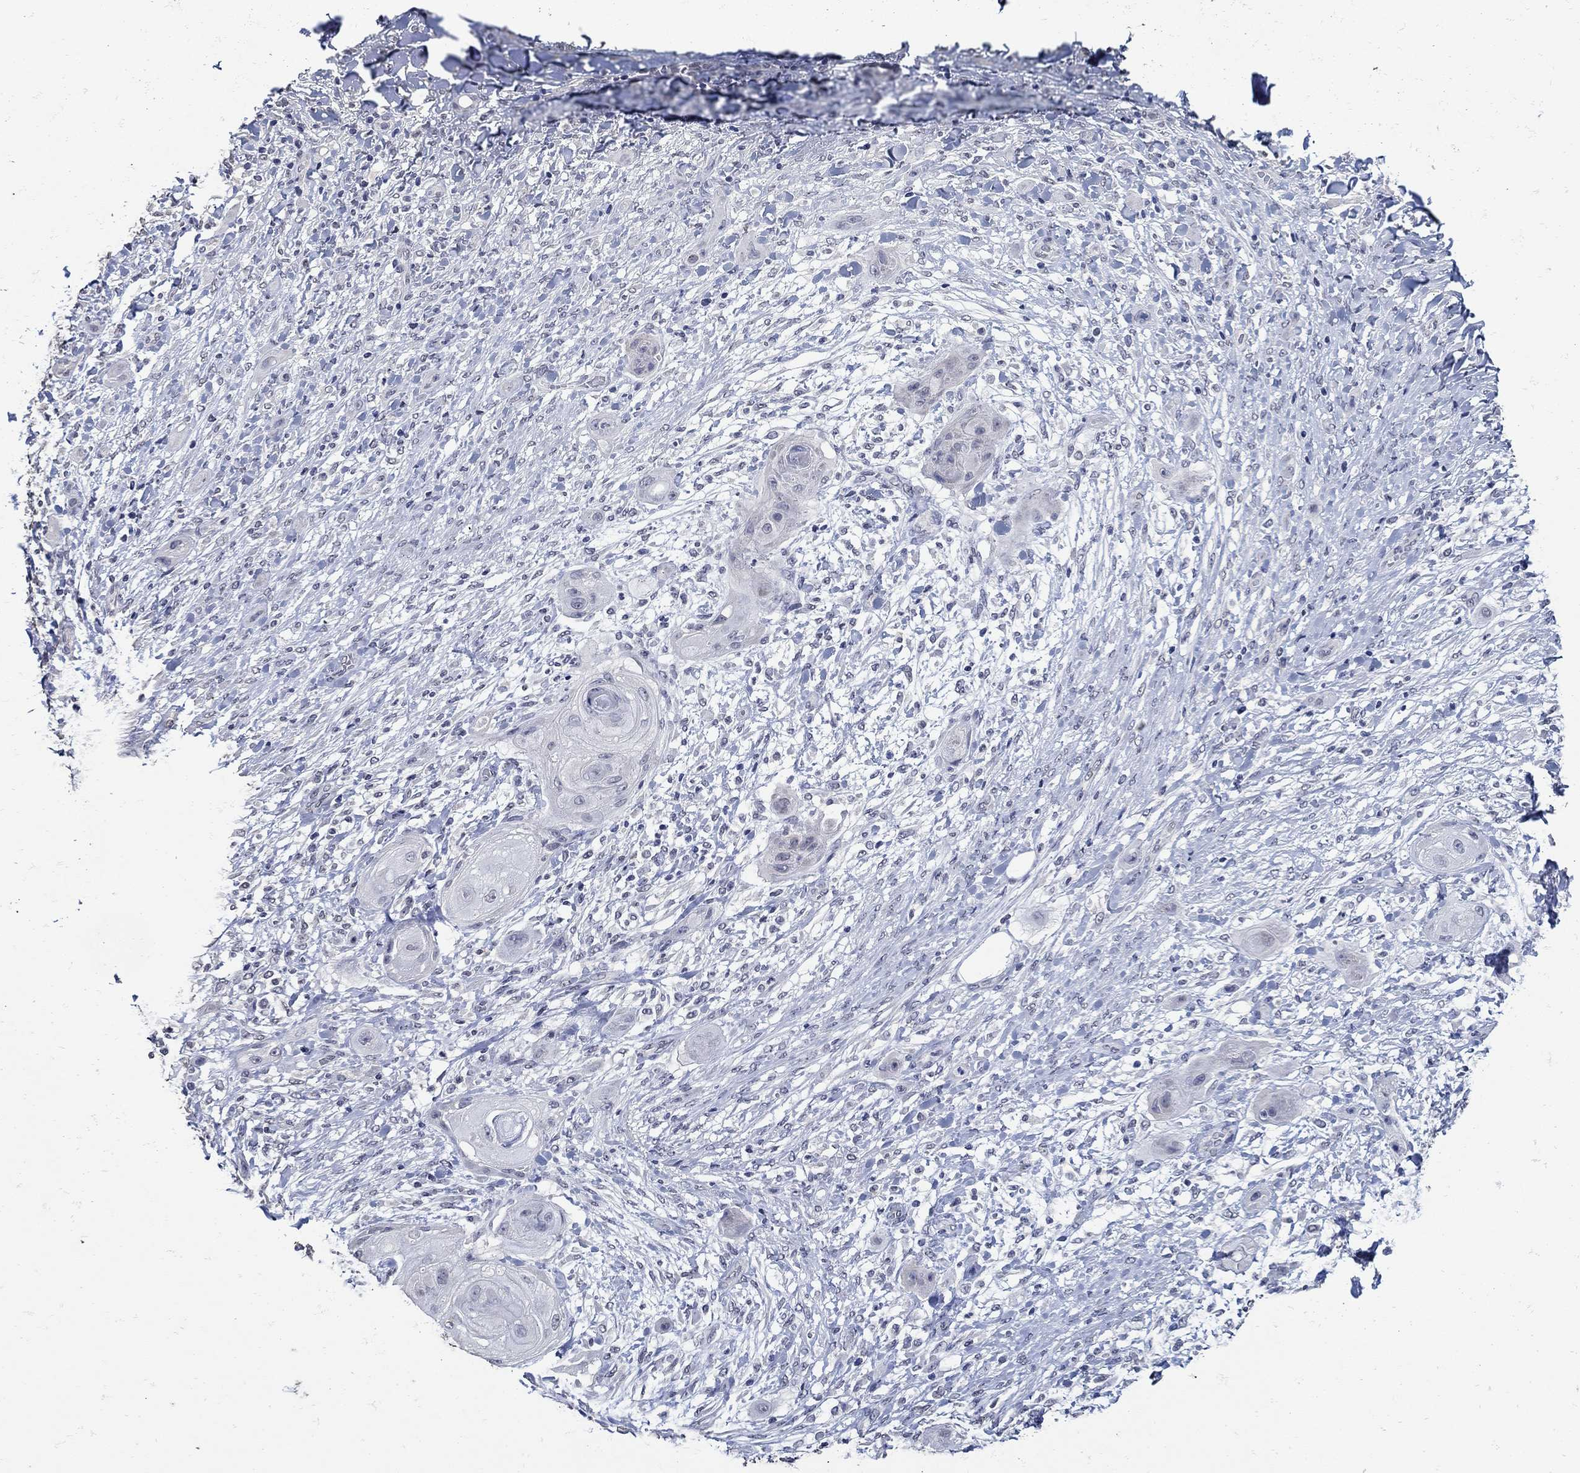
{"staining": {"intensity": "negative", "quantity": "none", "location": "none"}, "tissue": "skin cancer", "cell_type": "Tumor cells", "image_type": "cancer", "snomed": [{"axis": "morphology", "description": "Squamous cell carcinoma, NOS"}, {"axis": "topography", "description": "Skin"}], "caption": "The IHC image has no significant expression in tumor cells of skin cancer tissue.", "gene": "KCNN3", "patient": {"sex": "male", "age": 62}}